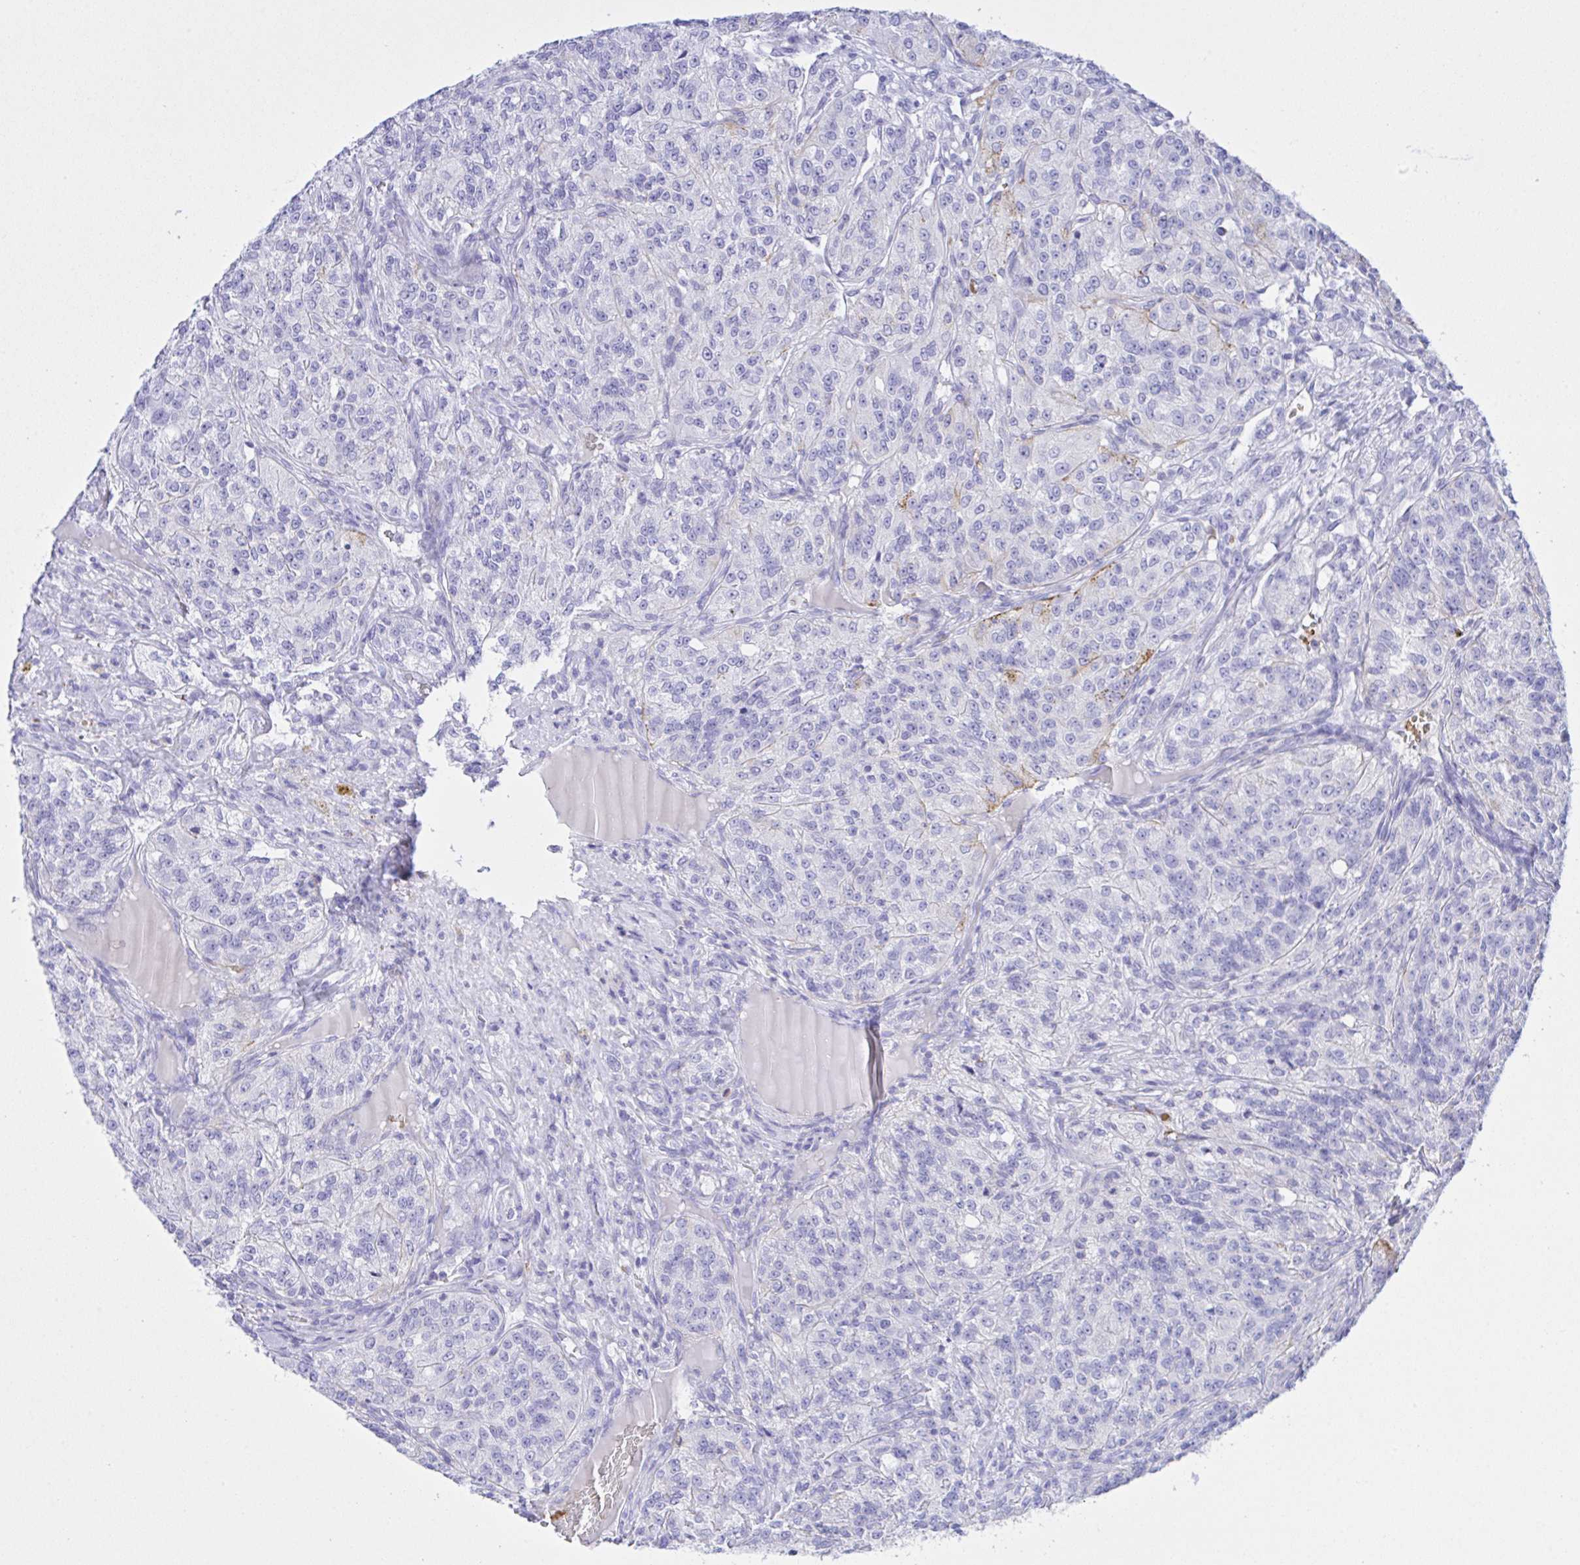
{"staining": {"intensity": "negative", "quantity": "none", "location": "none"}, "tissue": "renal cancer", "cell_type": "Tumor cells", "image_type": "cancer", "snomed": [{"axis": "morphology", "description": "Adenocarcinoma, NOS"}, {"axis": "topography", "description": "Kidney"}], "caption": "High magnification brightfield microscopy of renal cancer (adenocarcinoma) stained with DAB (brown) and counterstained with hematoxylin (blue): tumor cells show no significant staining.", "gene": "ZNF221", "patient": {"sex": "female", "age": 63}}